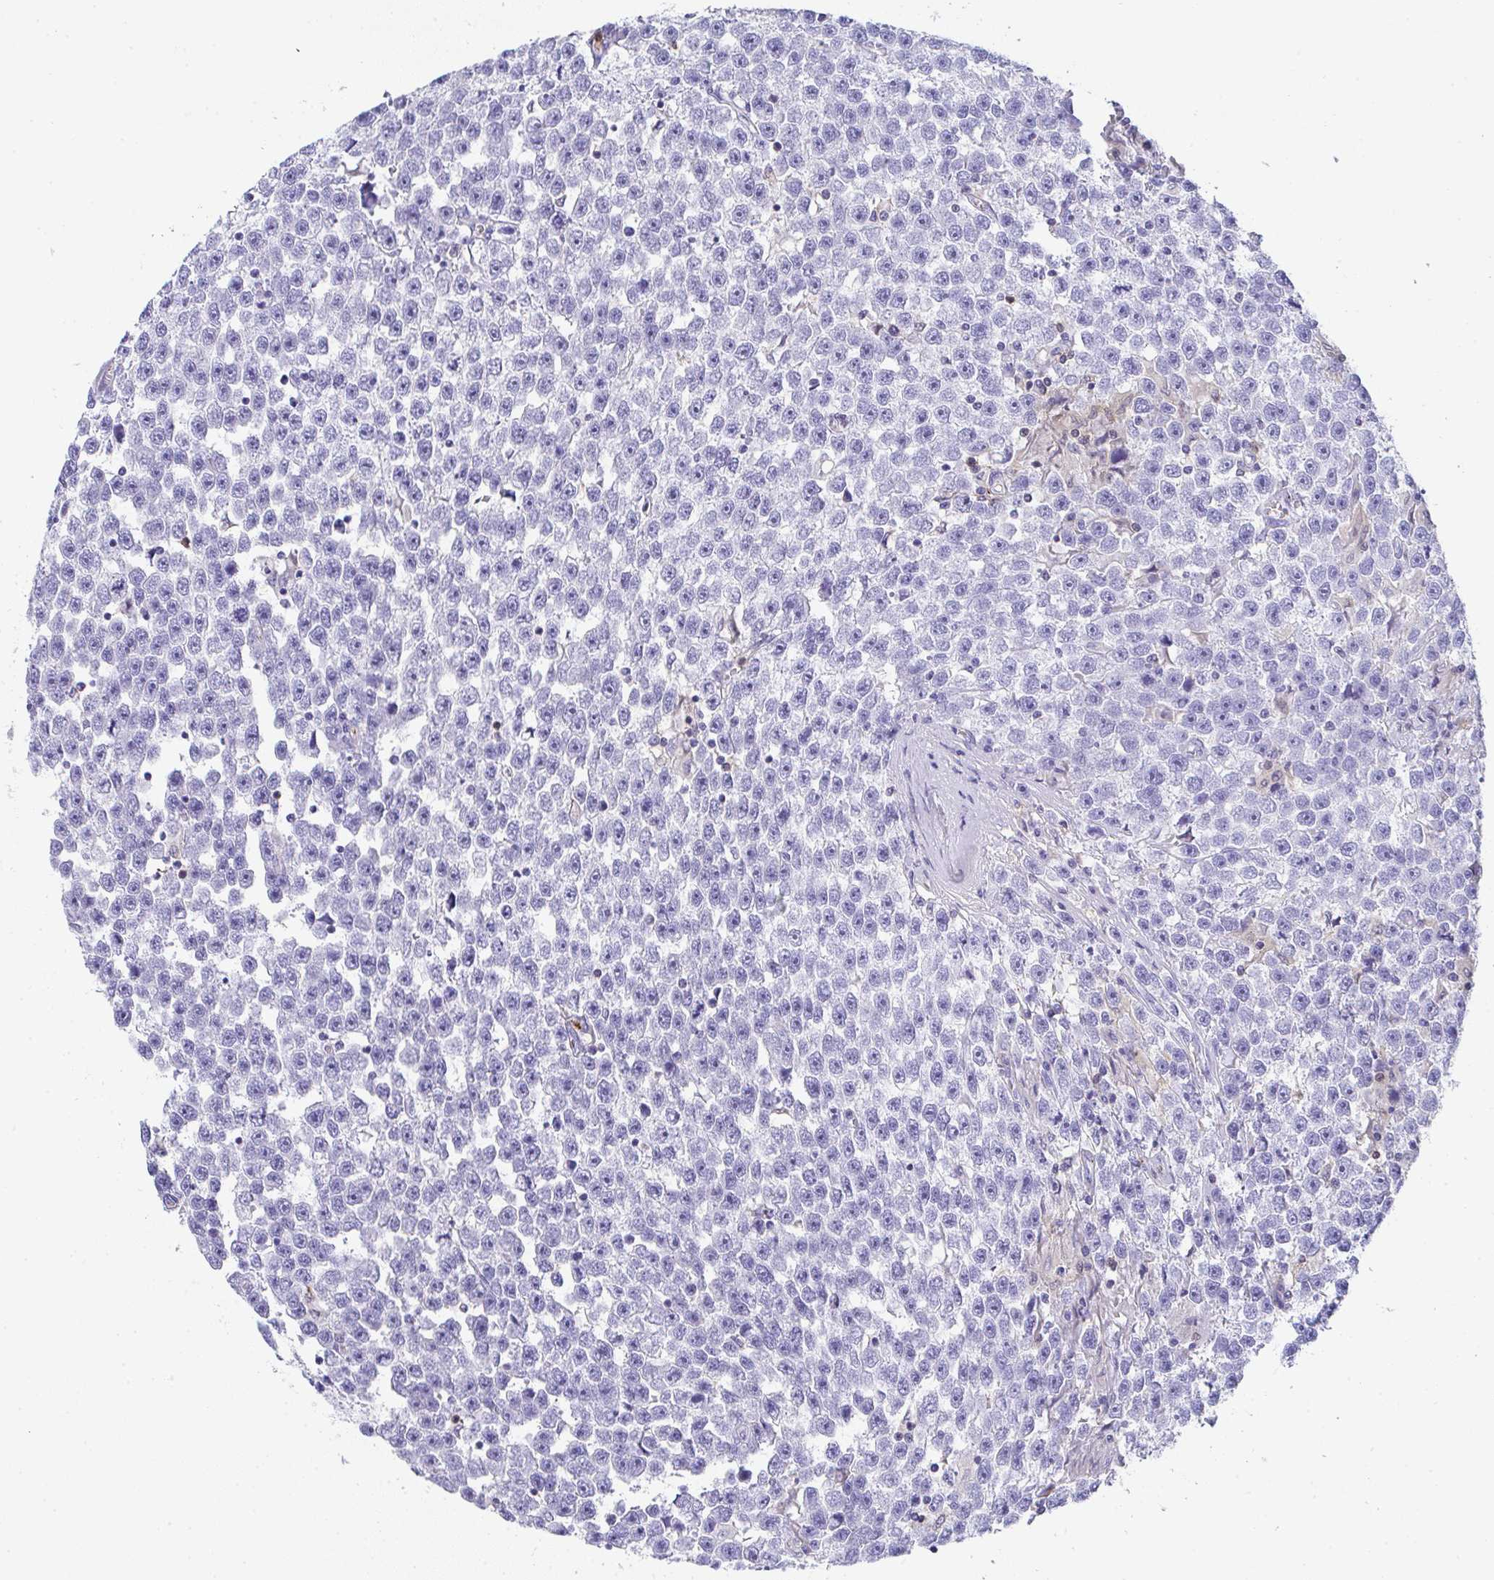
{"staining": {"intensity": "negative", "quantity": "none", "location": "none"}, "tissue": "testis cancer", "cell_type": "Tumor cells", "image_type": "cancer", "snomed": [{"axis": "morphology", "description": "Seminoma, NOS"}, {"axis": "topography", "description": "Testis"}], "caption": "Protein analysis of testis cancer reveals no significant positivity in tumor cells. The staining is performed using DAB brown chromogen with nuclei counter-stained in using hematoxylin.", "gene": "TNFAIP8", "patient": {"sex": "male", "age": 31}}